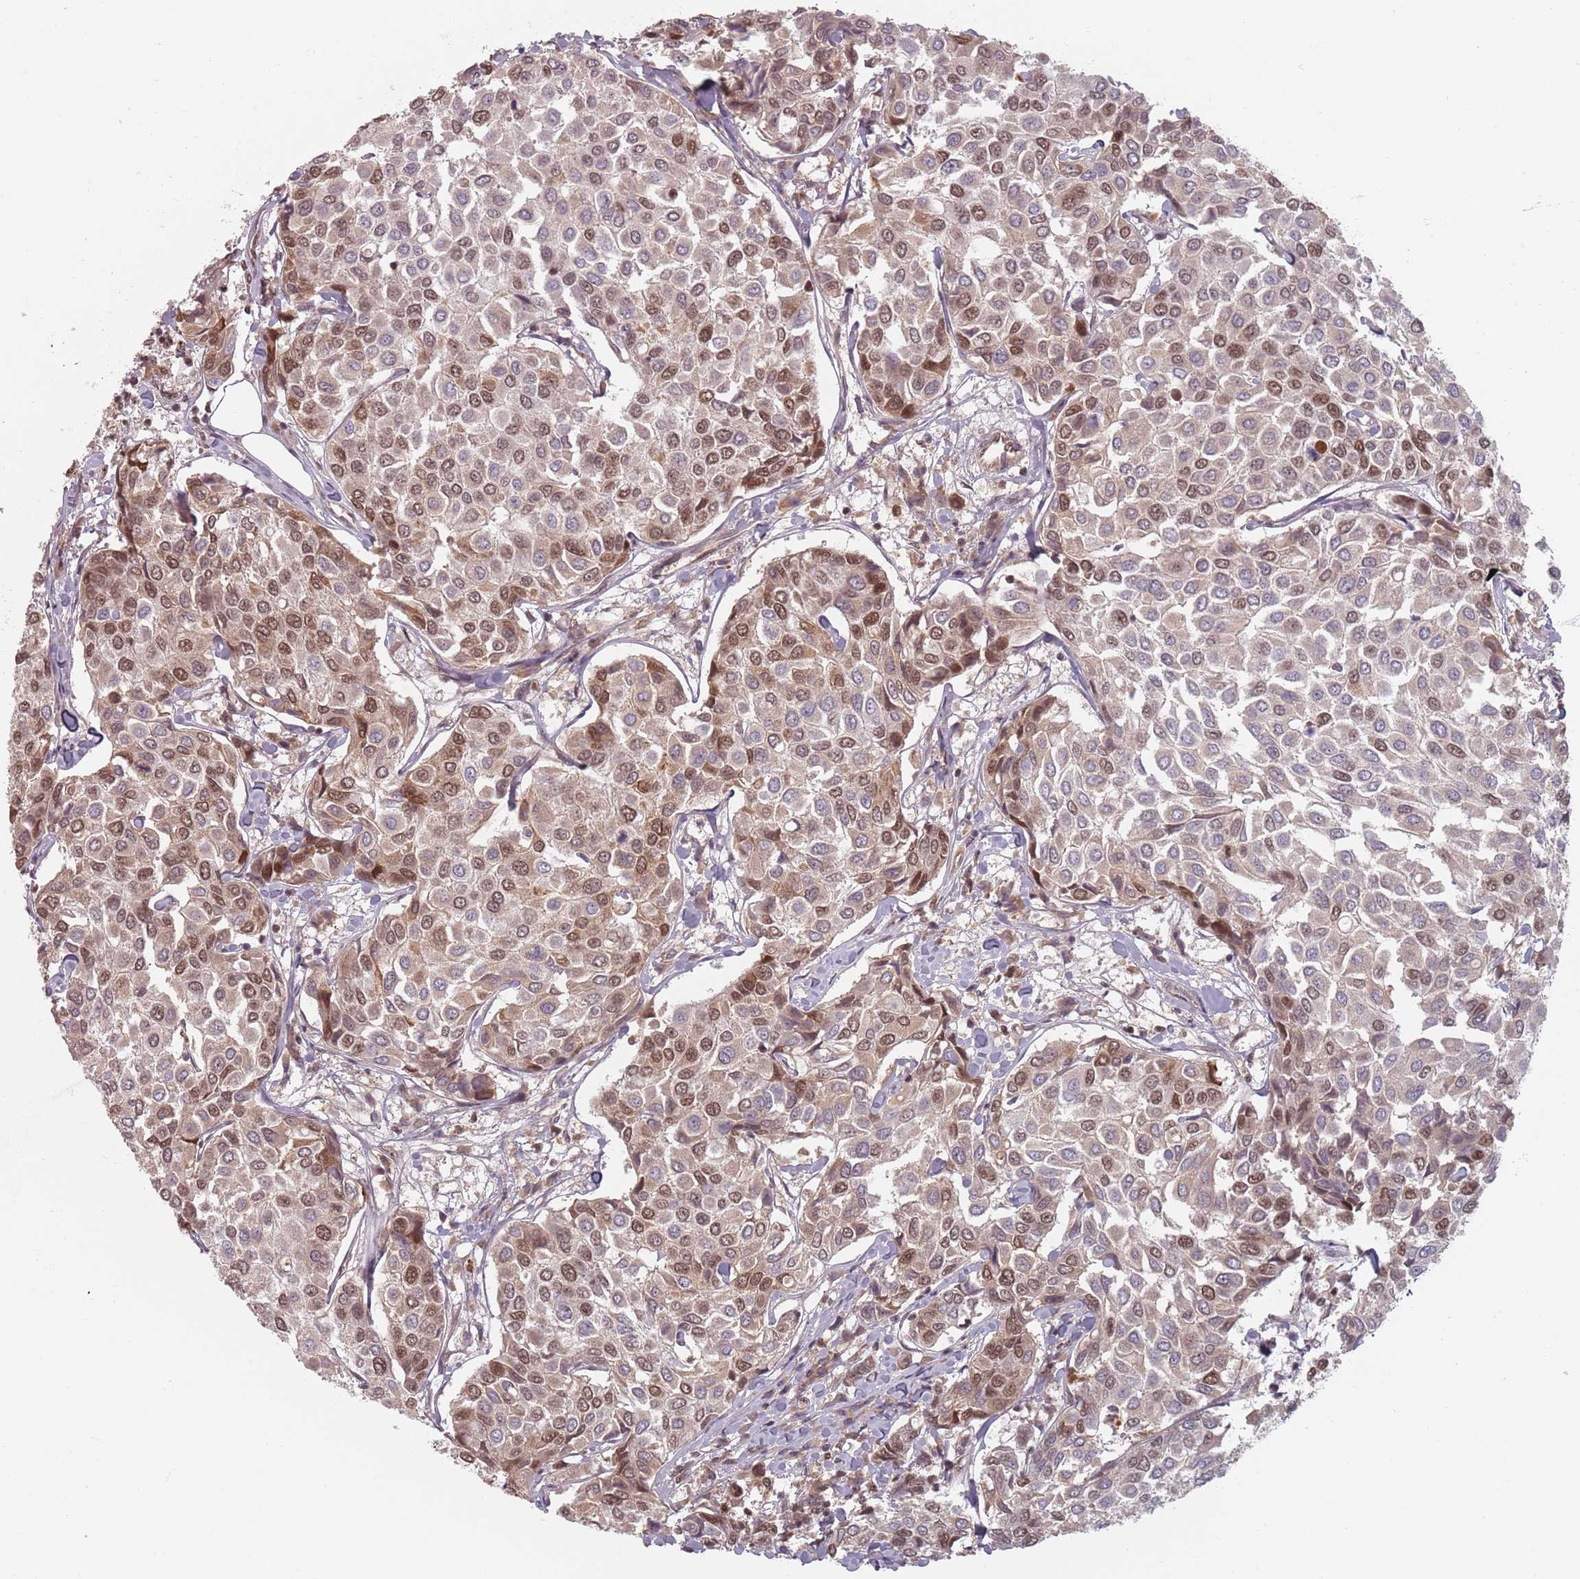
{"staining": {"intensity": "moderate", "quantity": "25%-75%", "location": "cytoplasmic/membranous,nuclear"}, "tissue": "breast cancer", "cell_type": "Tumor cells", "image_type": "cancer", "snomed": [{"axis": "morphology", "description": "Duct carcinoma"}, {"axis": "topography", "description": "Breast"}], "caption": "Invasive ductal carcinoma (breast) was stained to show a protein in brown. There is medium levels of moderate cytoplasmic/membranous and nuclear expression in approximately 25%-75% of tumor cells.", "gene": "NUP50", "patient": {"sex": "female", "age": 55}}